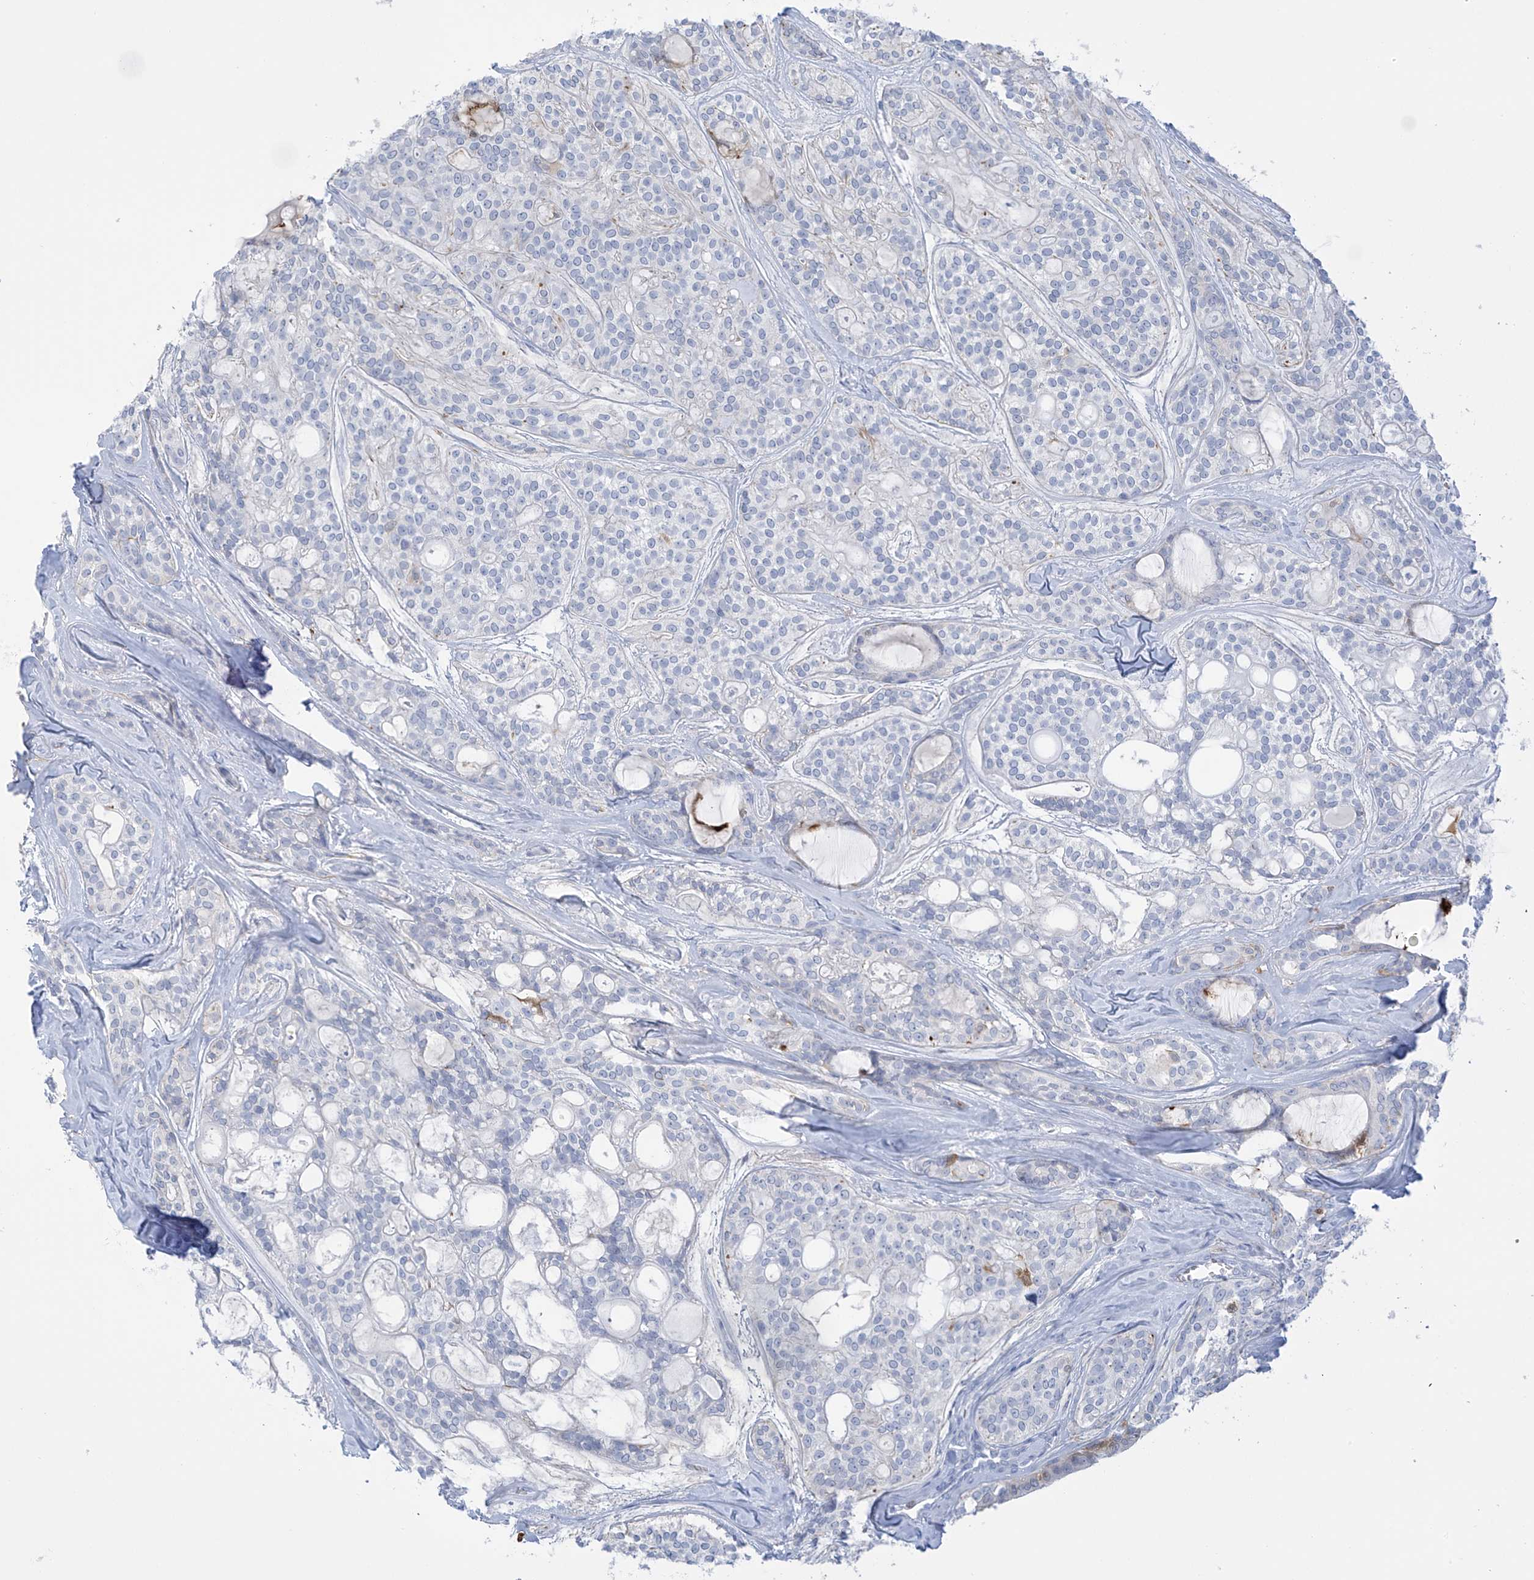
{"staining": {"intensity": "negative", "quantity": "none", "location": "none"}, "tissue": "head and neck cancer", "cell_type": "Tumor cells", "image_type": "cancer", "snomed": [{"axis": "morphology", "description": "Adenocarcinoma, NOS"}, {"axis": "topography", "description": "Head-Neck"}], "caption": "High magnification brightfield microscopy of head and neck adenocarcinoma stained with DAB (3,3'-diaminobenzidine) (brown) and counterstained with hematoxylin (blue): tumor cells show no significant staining. (DAB (3,3'-diaminobenzidine) IHC with hematoxylin counter stain).", "gene": "TRMT2B", "patient": {"sex": "male", "age": 66}}